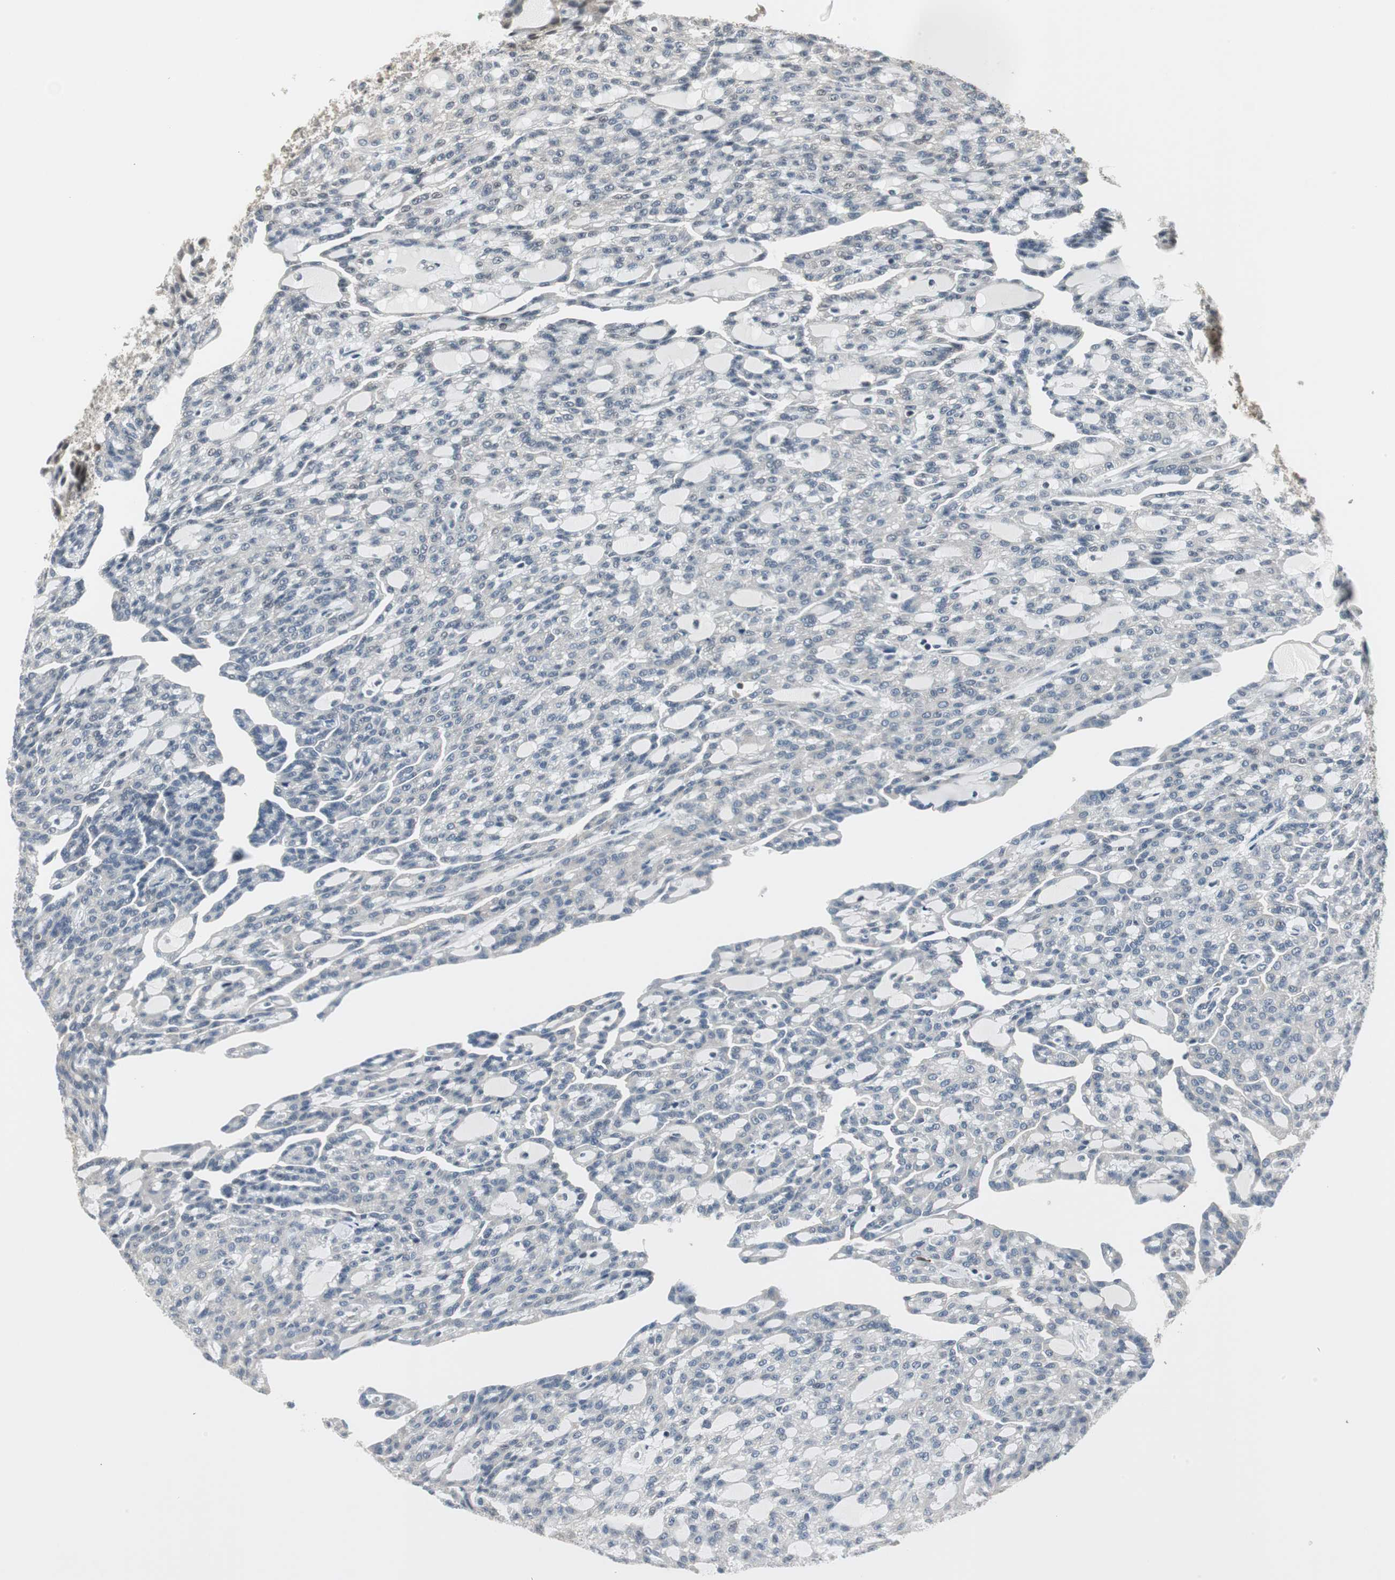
{"staining": {"intensity": "negative", "quantity": "none", "location": "none"}, "tissue": "renal cancer", "cell_type": "Tumor cells", "image_type": "cancer", "snomed": [{"axis": "morphology", "description": "Adenocarcinoma, NOS"}, {"axis": "topography", "description": "Kidney"}], "caption": "DAB immunohistochemical staining of renal adenocarcinoma exhibits no significant expression in tumor cells.", "gene": "CCT5", "patient": {"sex": "male", "age": 63}}